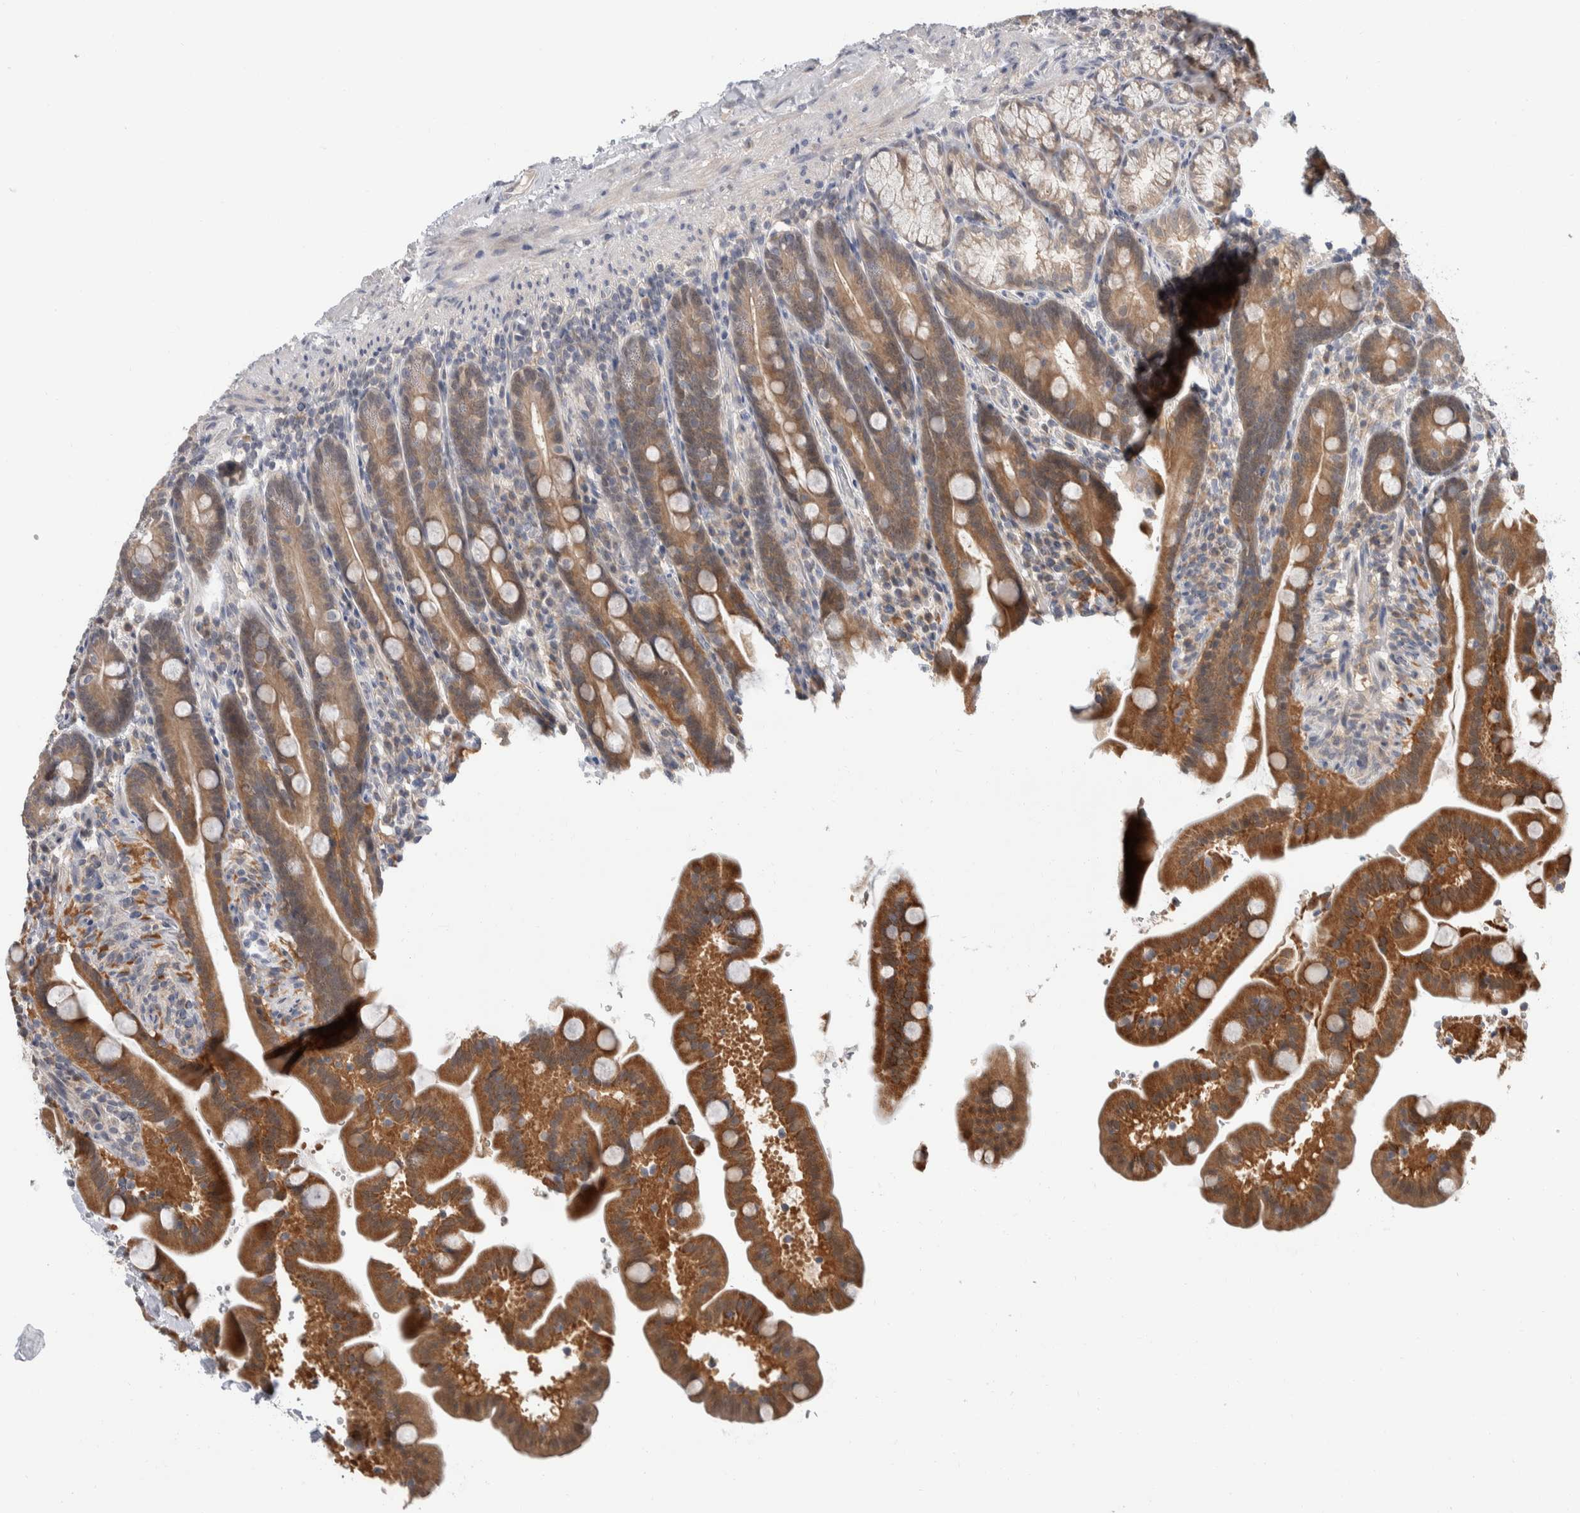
{"staining": {"intensity": "strong", "quantity": "25%-75%", "location": "cytoplasmic/membranous"}, "tissue": "duodenum", "cell_type": "Glandular cells", "image_type": "normal", "snomed": [{"axis": "morphology", "description": "Normal tissue, NOS"}, {"axis": "topography", "description": "Duodenum"}], "caption": "Protein staining of normal duodenum demonstrates strong cytoplasmic/membranous staining in approximately 25%-75% of glandular cells.", "gene": "SHPK", "patient": {"sex": "male", "age": 54}}